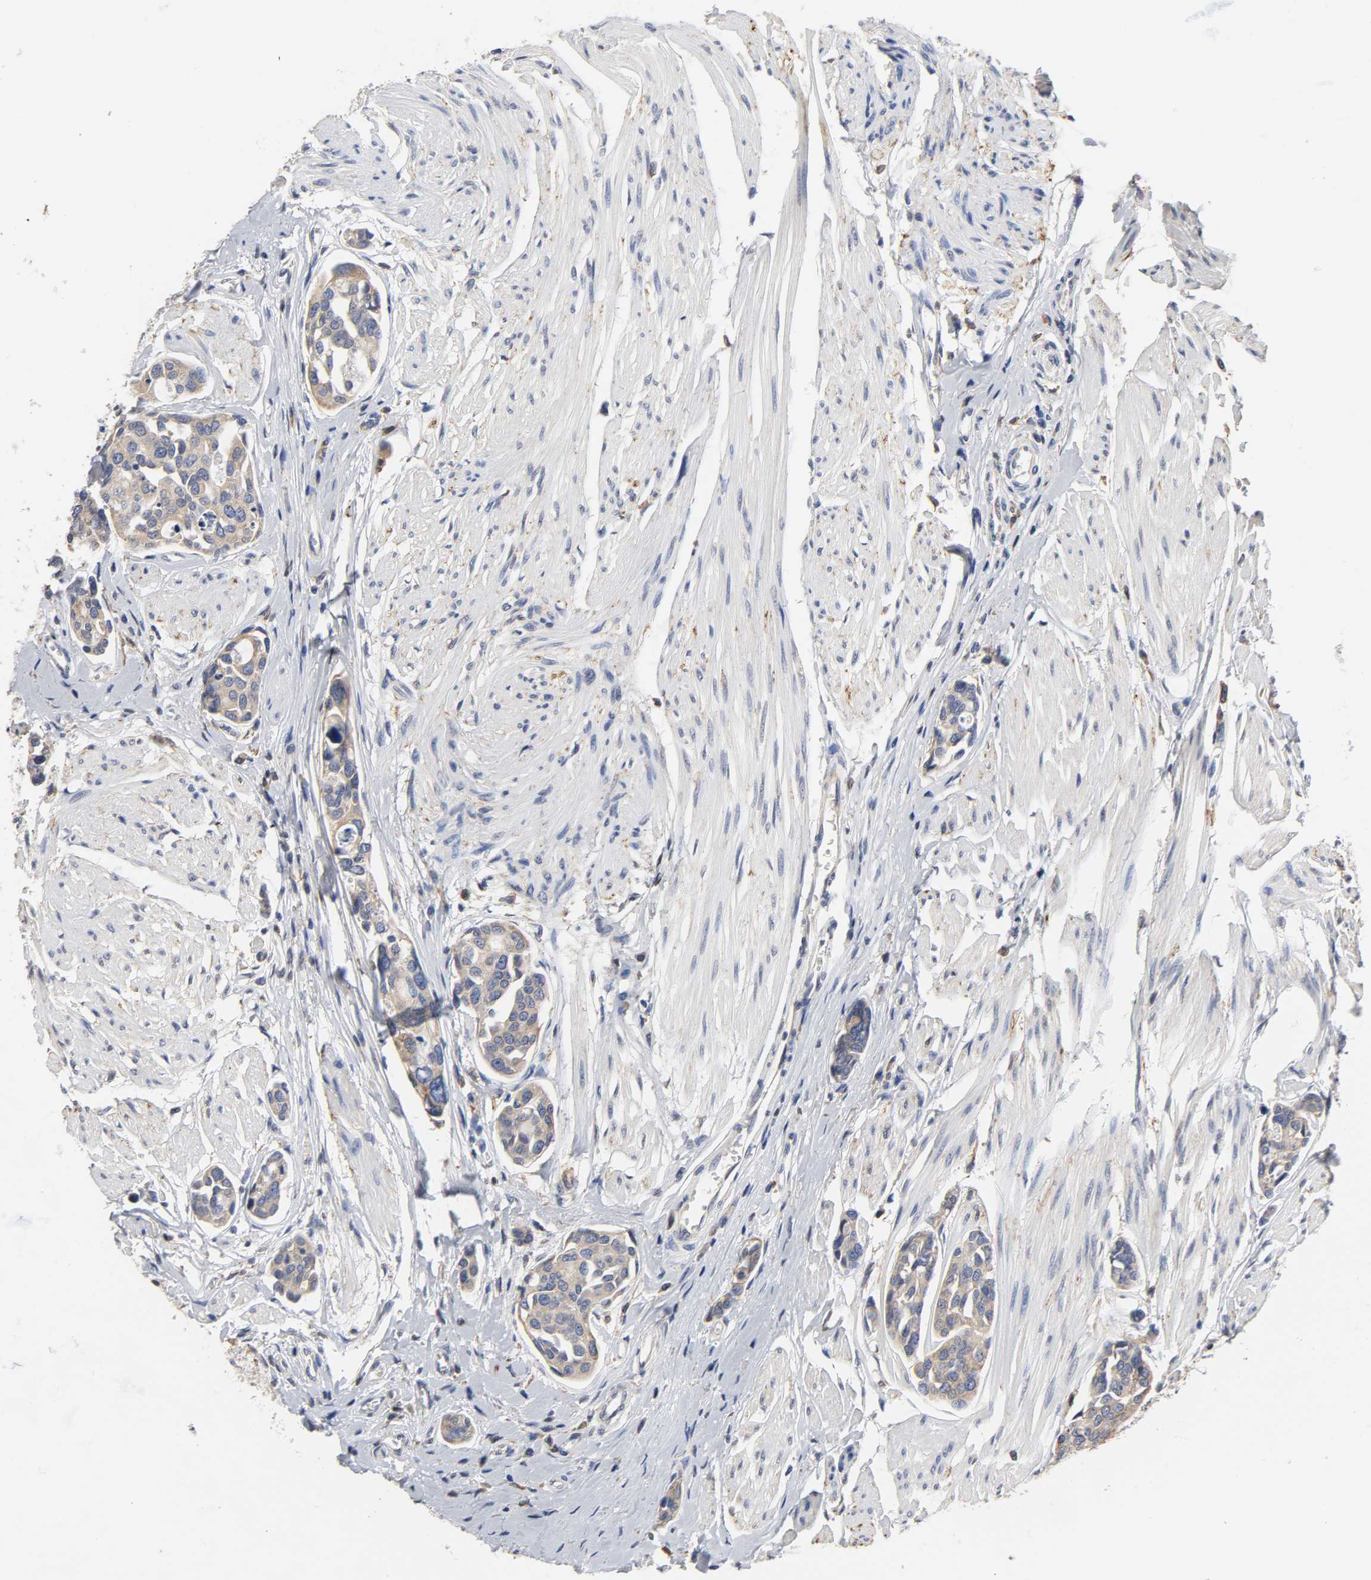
{"staining": {"intensity": "weak", "quantity": ">75%", "location": "cytoplasmic/membranous"}, "tissue": "urothelial cancer", "cell_type": "Tumor cells", "image_type": "cancer", "snomed": [{"axis": "morphology", "description": "Urothelial carcinoma, High grade"}, {"axis": "topography", "description": "Urinary bladder"}], "caption": "About >75% of tumor cells in human high-grade urothelial carcinoma demonstrate weak cytoplasmic/membranous protein expression as visualized by brown immunohistochemical staining.", "gene": "HCK", "patient": {"sex": "male", "age": 78}}